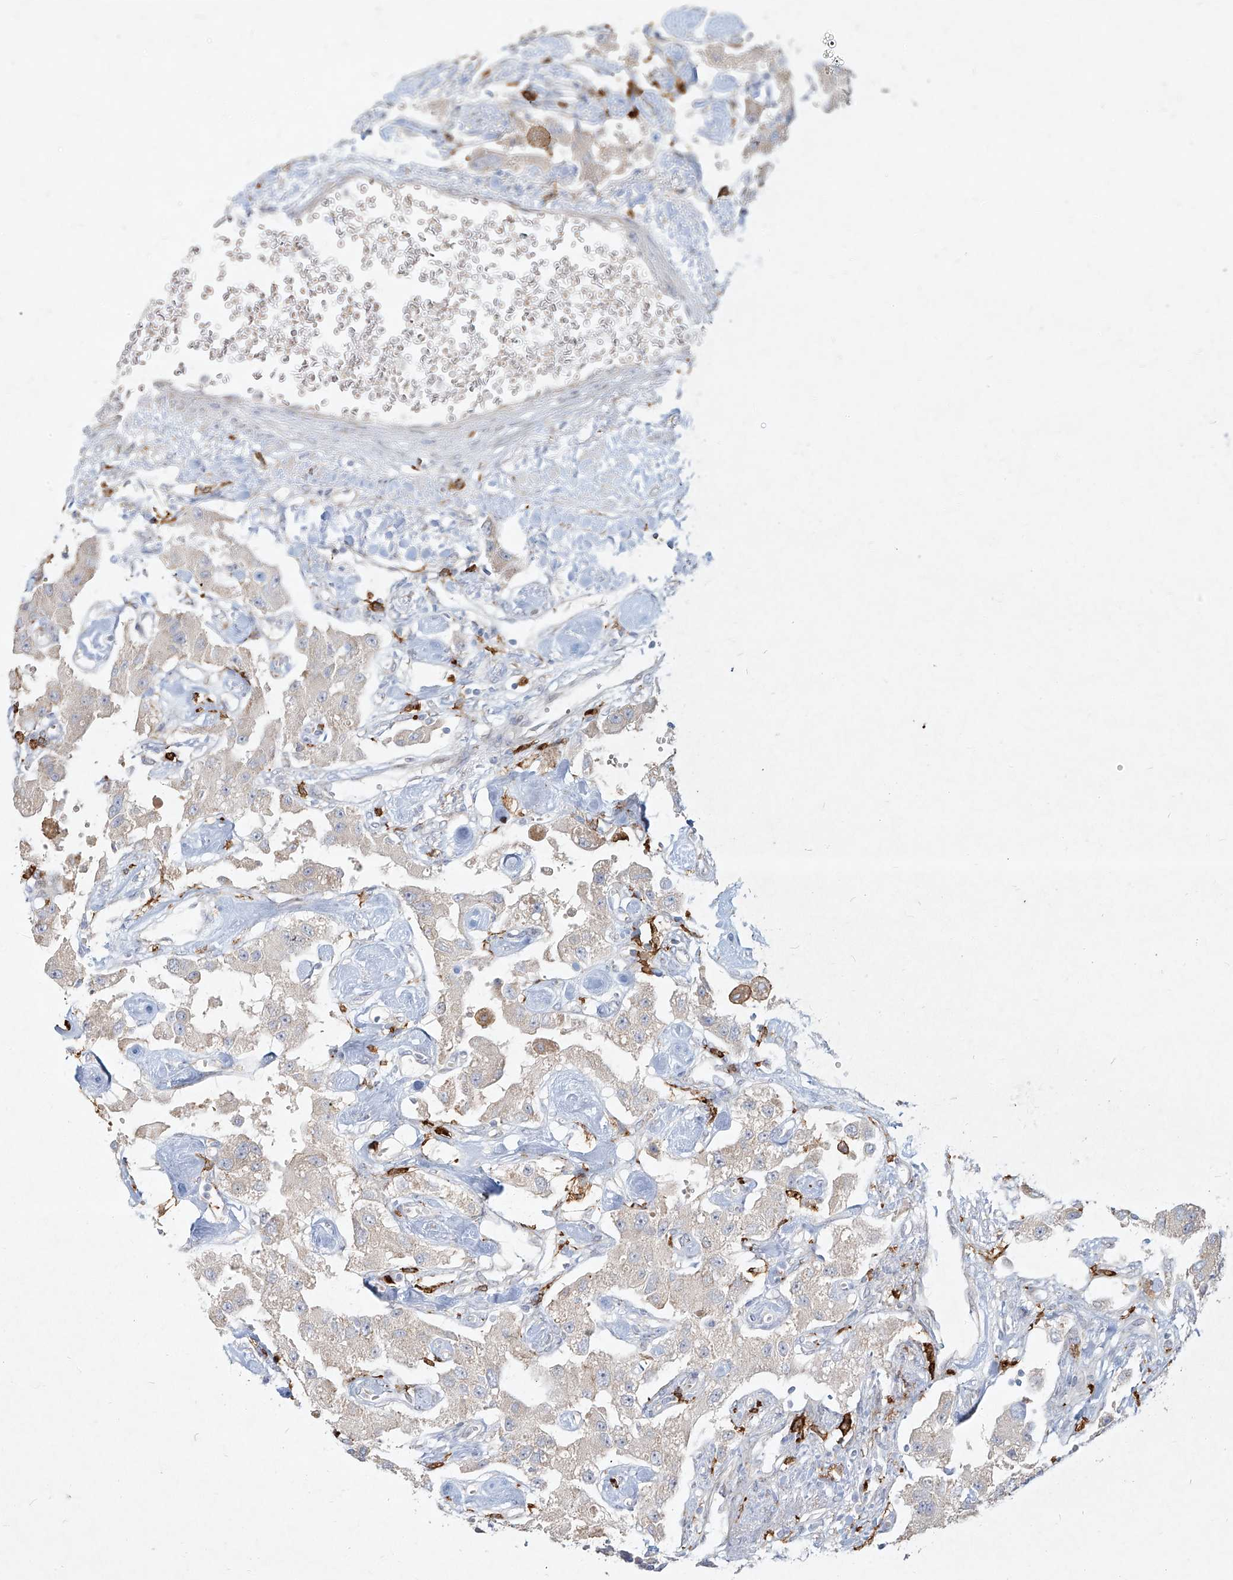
{"staining": {"intensity": "negative", "quantity": "none", "location": "none"}, "tissue": "carcinoid", "cell_type": "Tumor cells", "image_type": "cancer", "snomed": [{"axis": "morphology", "description": "Carcinoid, malignant, NOS"}, {"axis": "topography", "description": "Pancreas"}], "caption": "The image exhibits no significant positivity in tumor cells of carcinoid.", "gene": "CD209", "patient": {"sex": "male", "age": 41}}